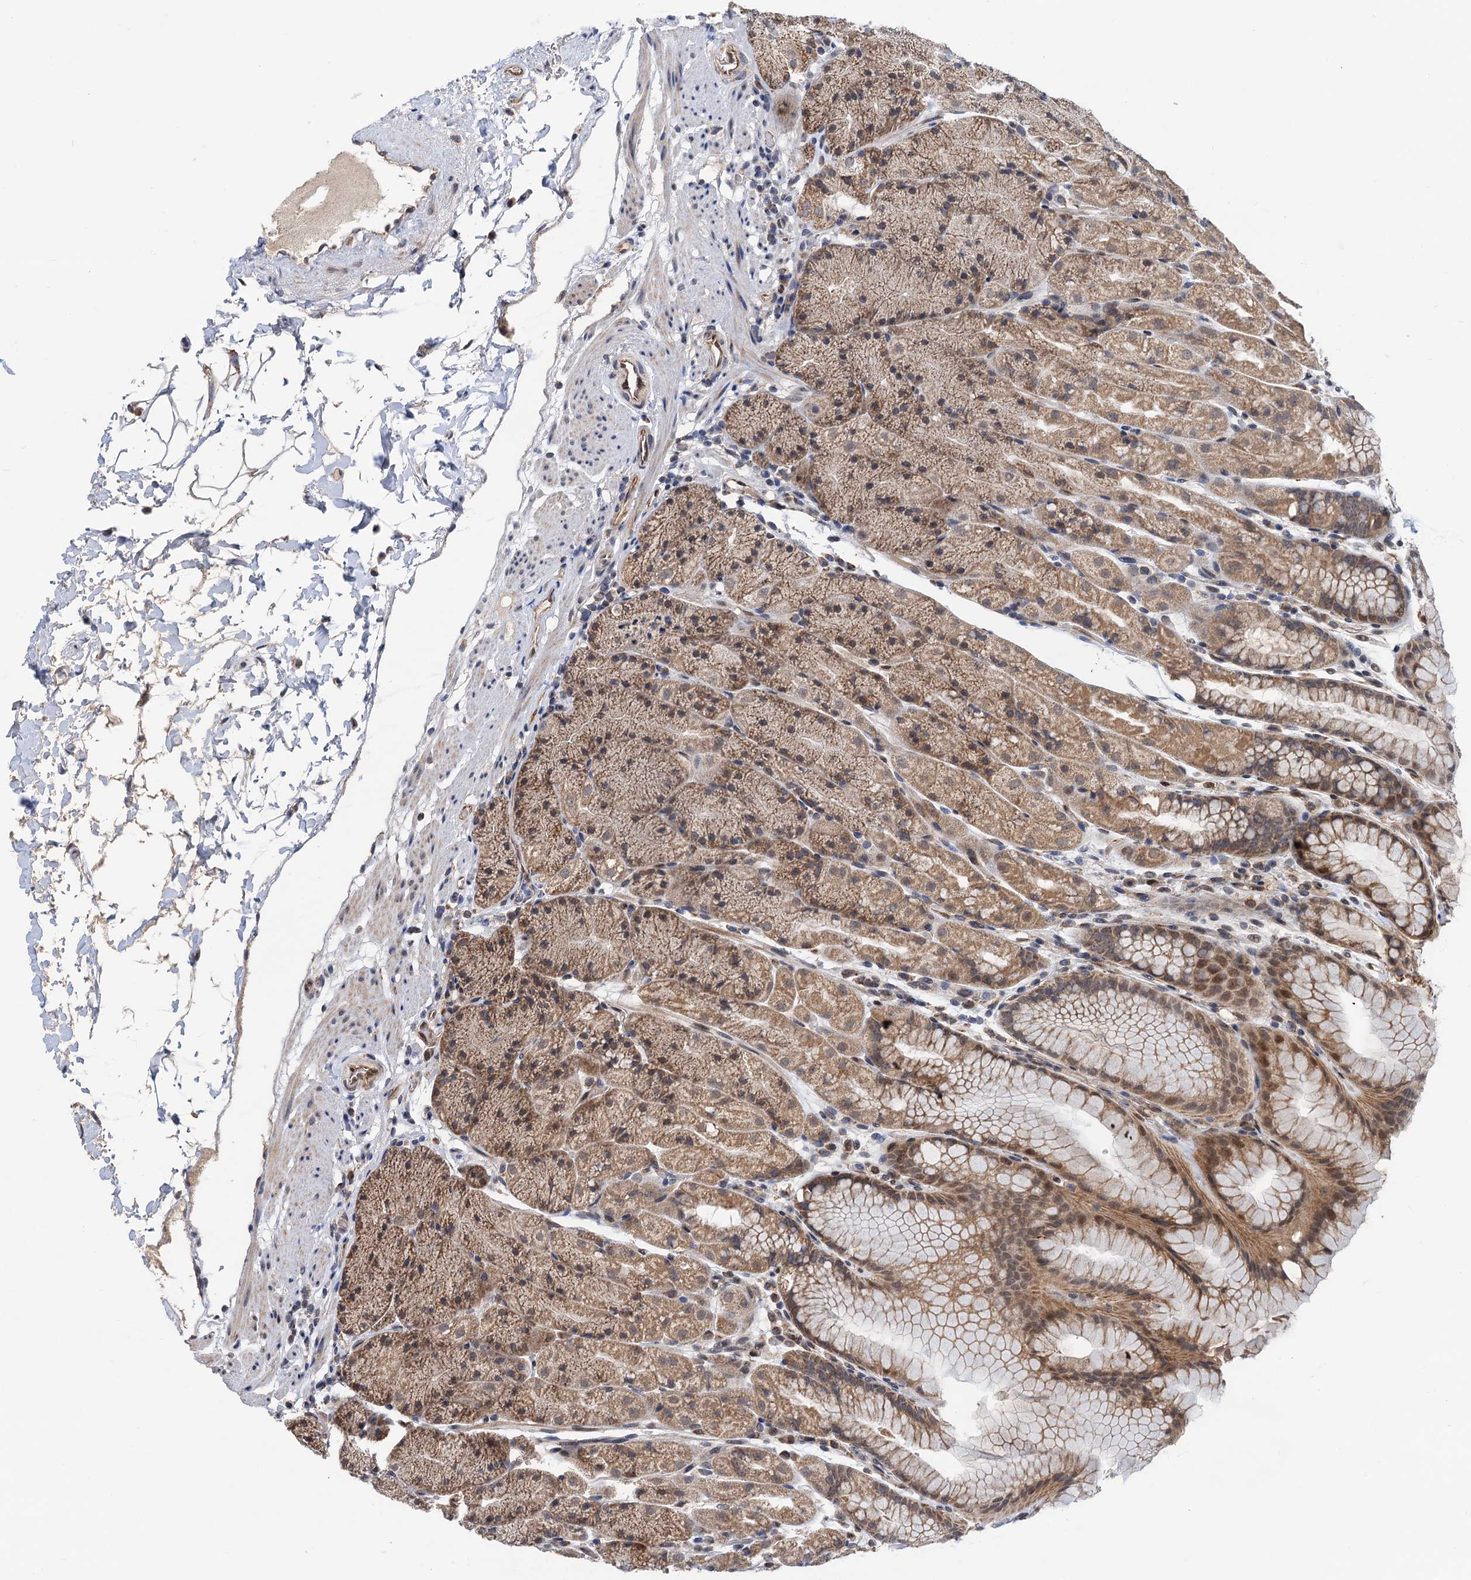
{"staining": {"intensity": "moderate", "quantity": ">75%", "location": "cytoplasmic/membranous"}, "tissue": "stomach", "cell_type": "Glandular cells", "image_type": "normal", "snomed": [{"axis": "morphology", "description": "Normal tissue, NOS"}, {"axis": "topography", "description": "Stomach, upper"}, {"axis": "topography", "description": "Stomach, lower"}], "caption": "This histopathology image displays benign stomach stained with immunohistochemistry to label a protein in brown. The cytoplasmic/membranous of glandular cells show moderate positivity for the protein. Nuclei are counter-stained blue.", "gene": "CMPK2", "patient": {"sex": "male", "age": 67}}